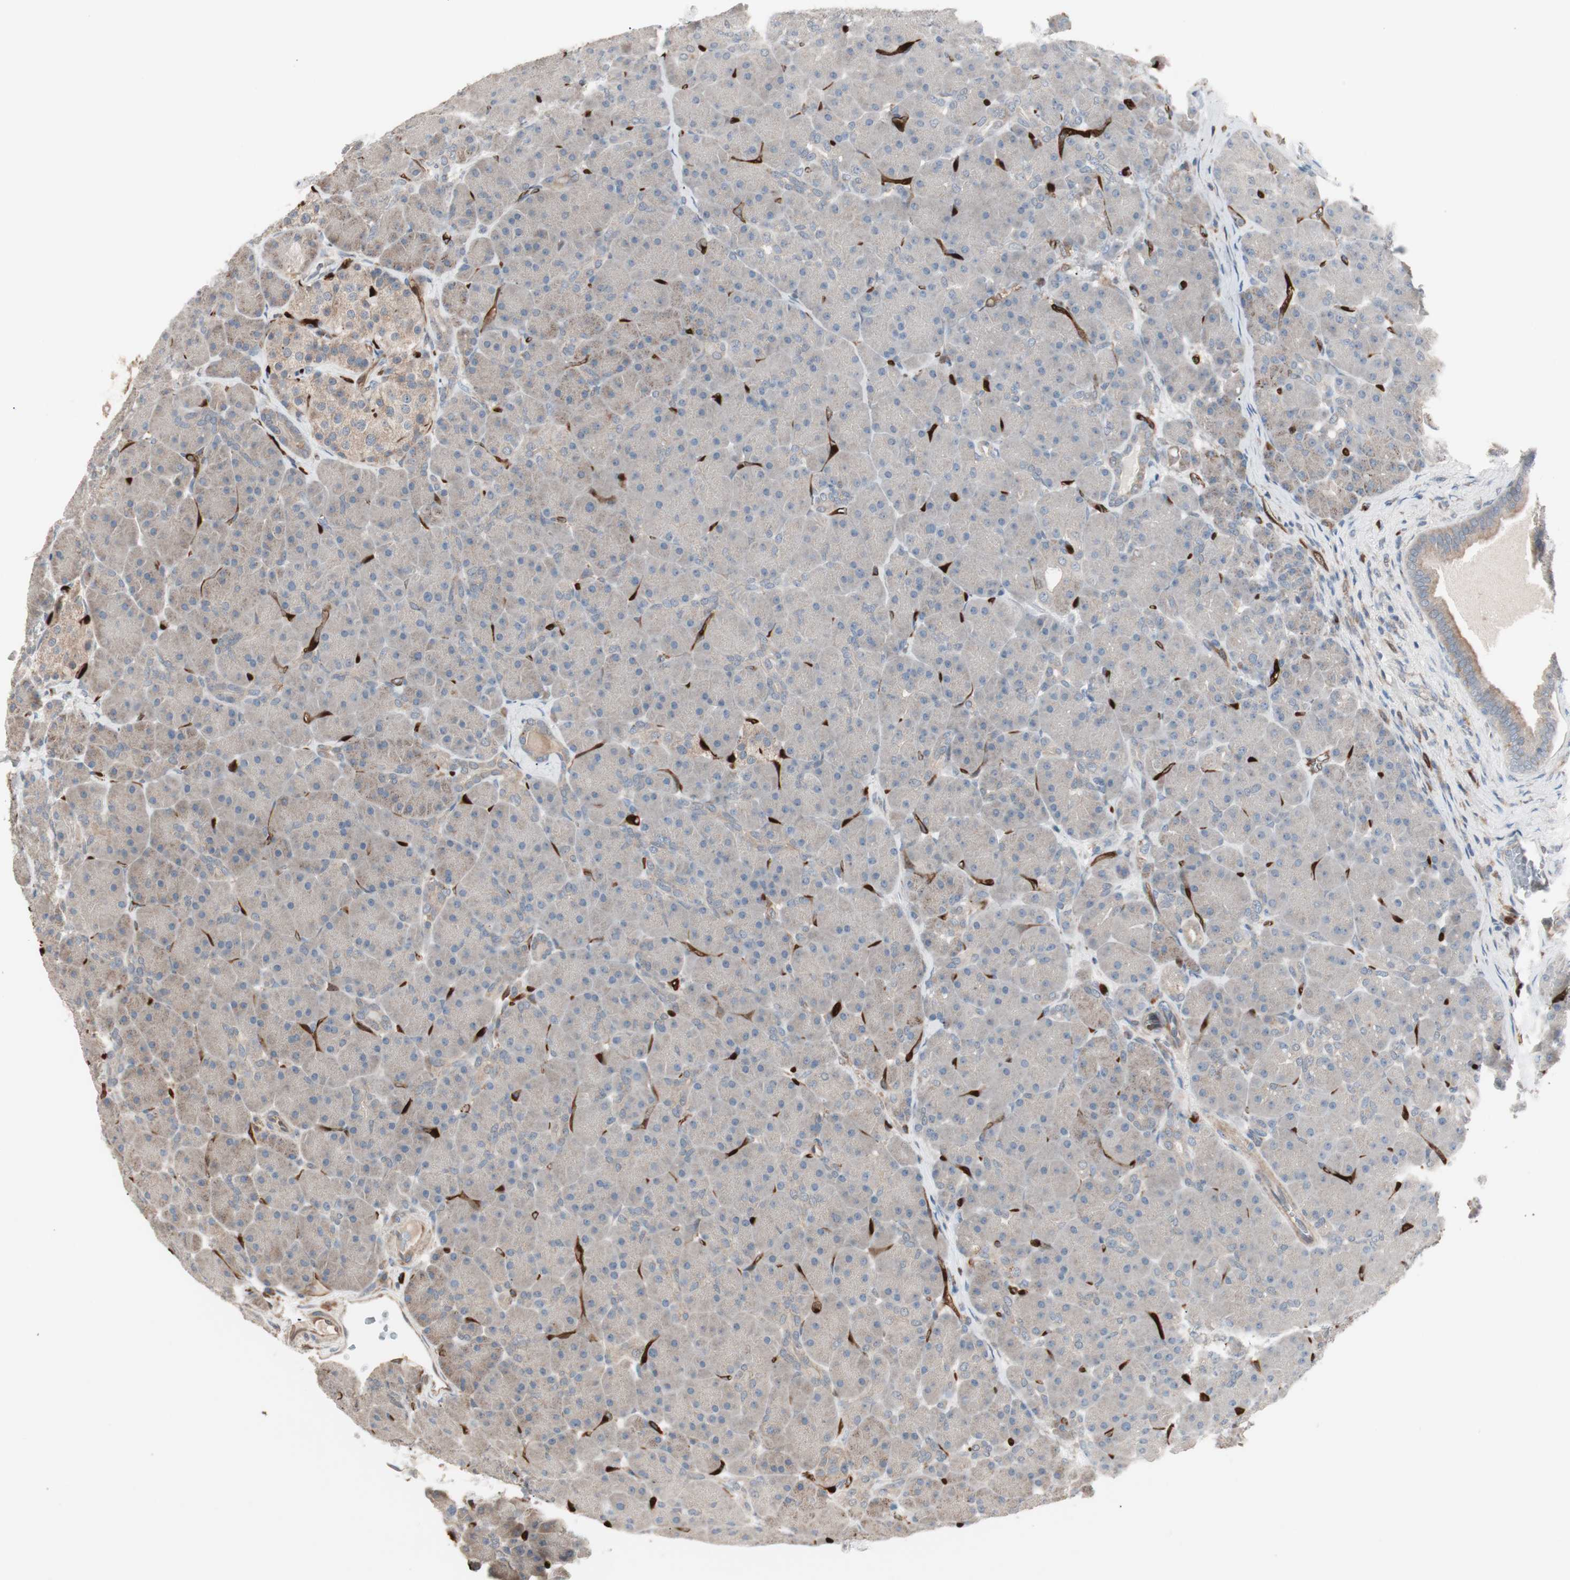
{"staining": {"intensity": "moderate", "quantity": ">75%", "location": "cytoplasmic/membranous"}, "tissue": "pancreas", "cell_type": "Exocrine glandular cells", "image_type": "normal", "snomed": [{"axis": "morphology", "description": "Normal tissue, NOS"}, {"axis": "topography", "description": "Pancreas"}], "caption": "High-magnification brightfield microscopy of benign pancreas stained with DAB (3,3'-diaminobenzidine) (brown) and counterstained with hematoxylin (blue). exocrine glandular cells exhibit moderate cytoplasmic/membranous staining is seen in approximately>75% of cells.", "gene": "STAB1", "patient": {"sex": "male", "age": 66}}